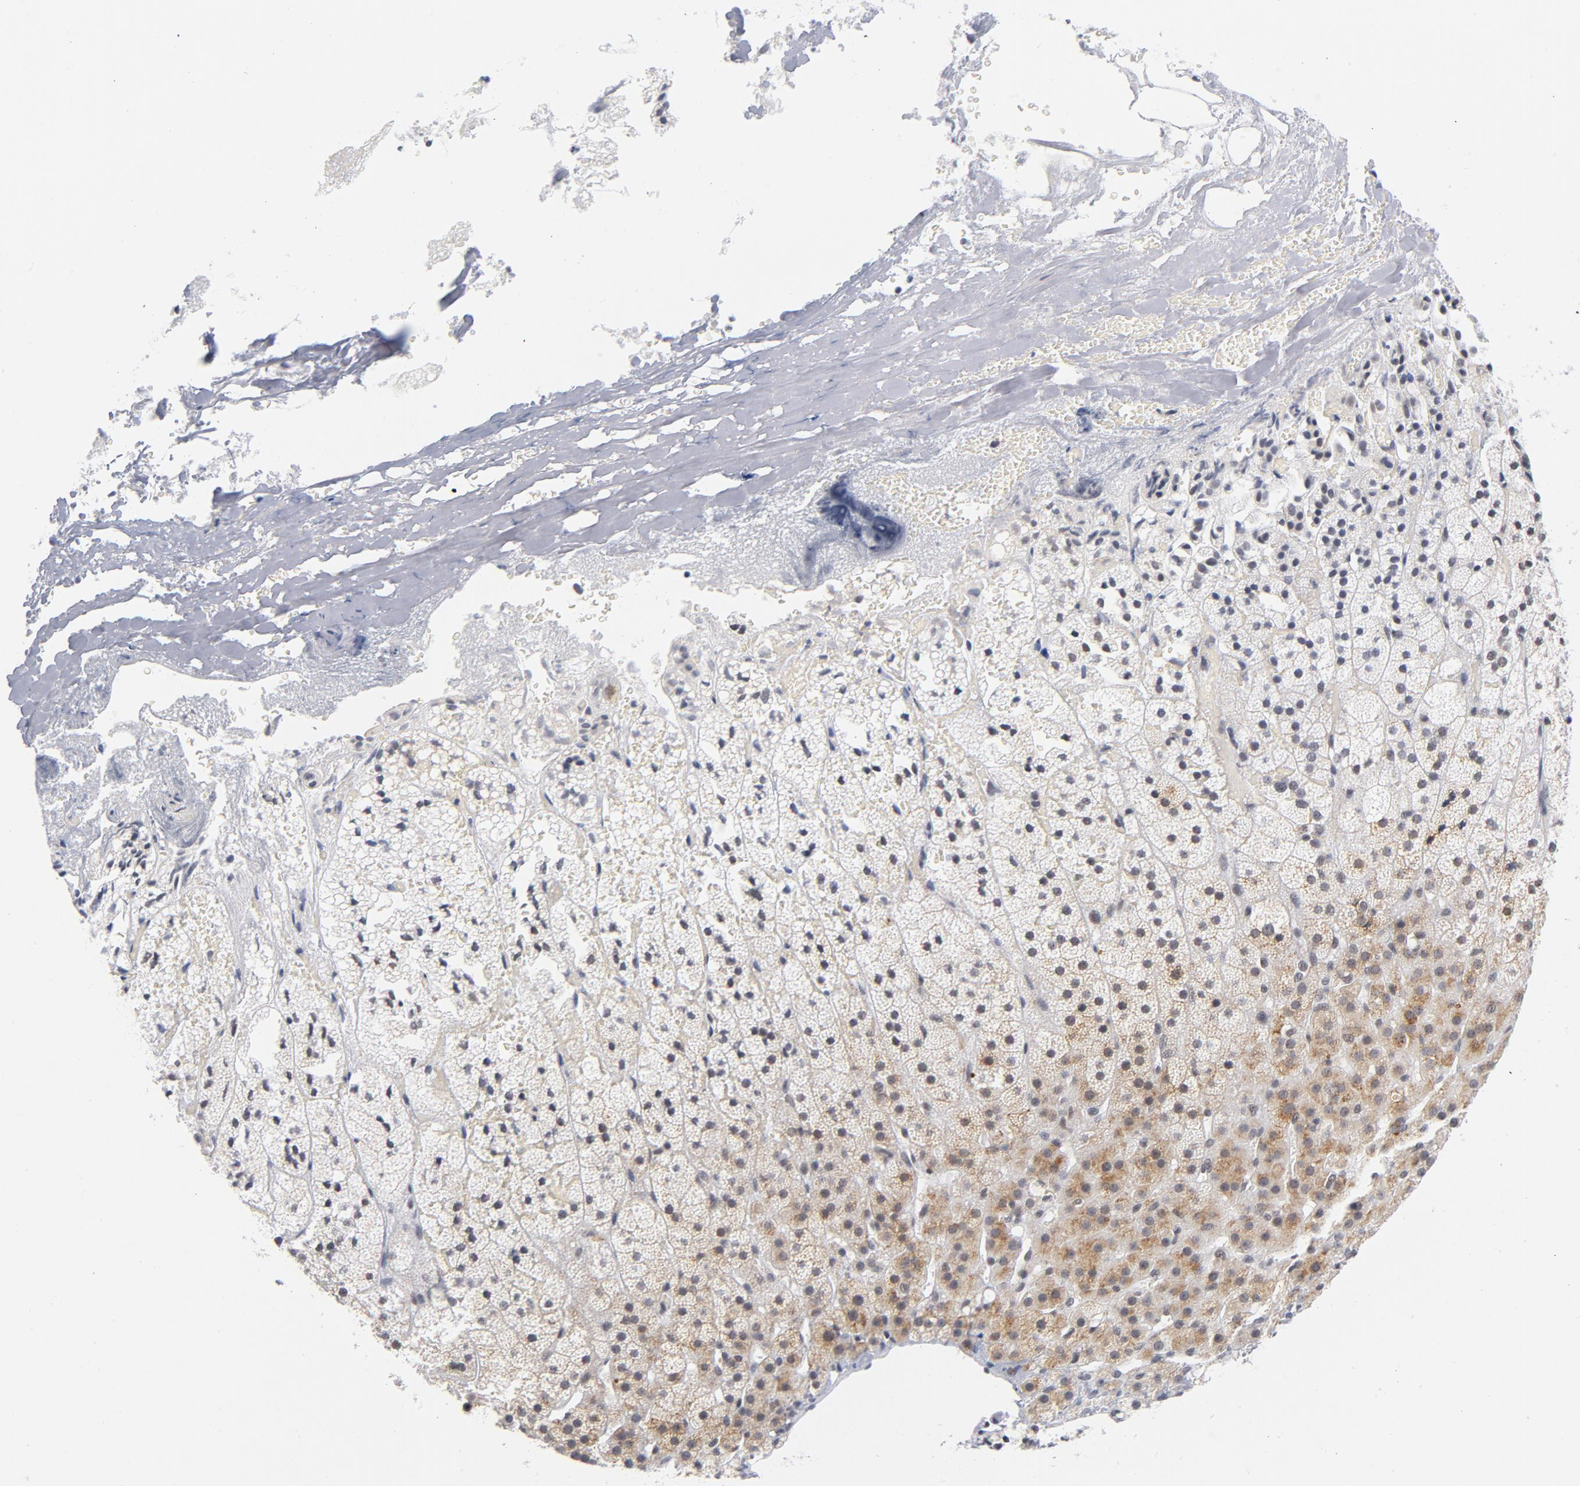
{"staining": {"intensity": "weak", "quantity": "25%-75%", "location": "cytoplasmic/membranous"}, "tissue": "adrenal gland", "cell_type": "Glandular cells", "image_type": "normal", "snomed": [{"axis": "morphology", "description": "Normal tissue, NOS"}, {"axis": "topography", "description": "Adrenal gland"}], "caption": "Protein expression analysis of benign adrenal gland exhibits weak cytoplasmic/membranous expression in approximately 25%-75% of glandular cells.", "gene": "BAP1", "patient": {"sex": "male", "age": 35}}